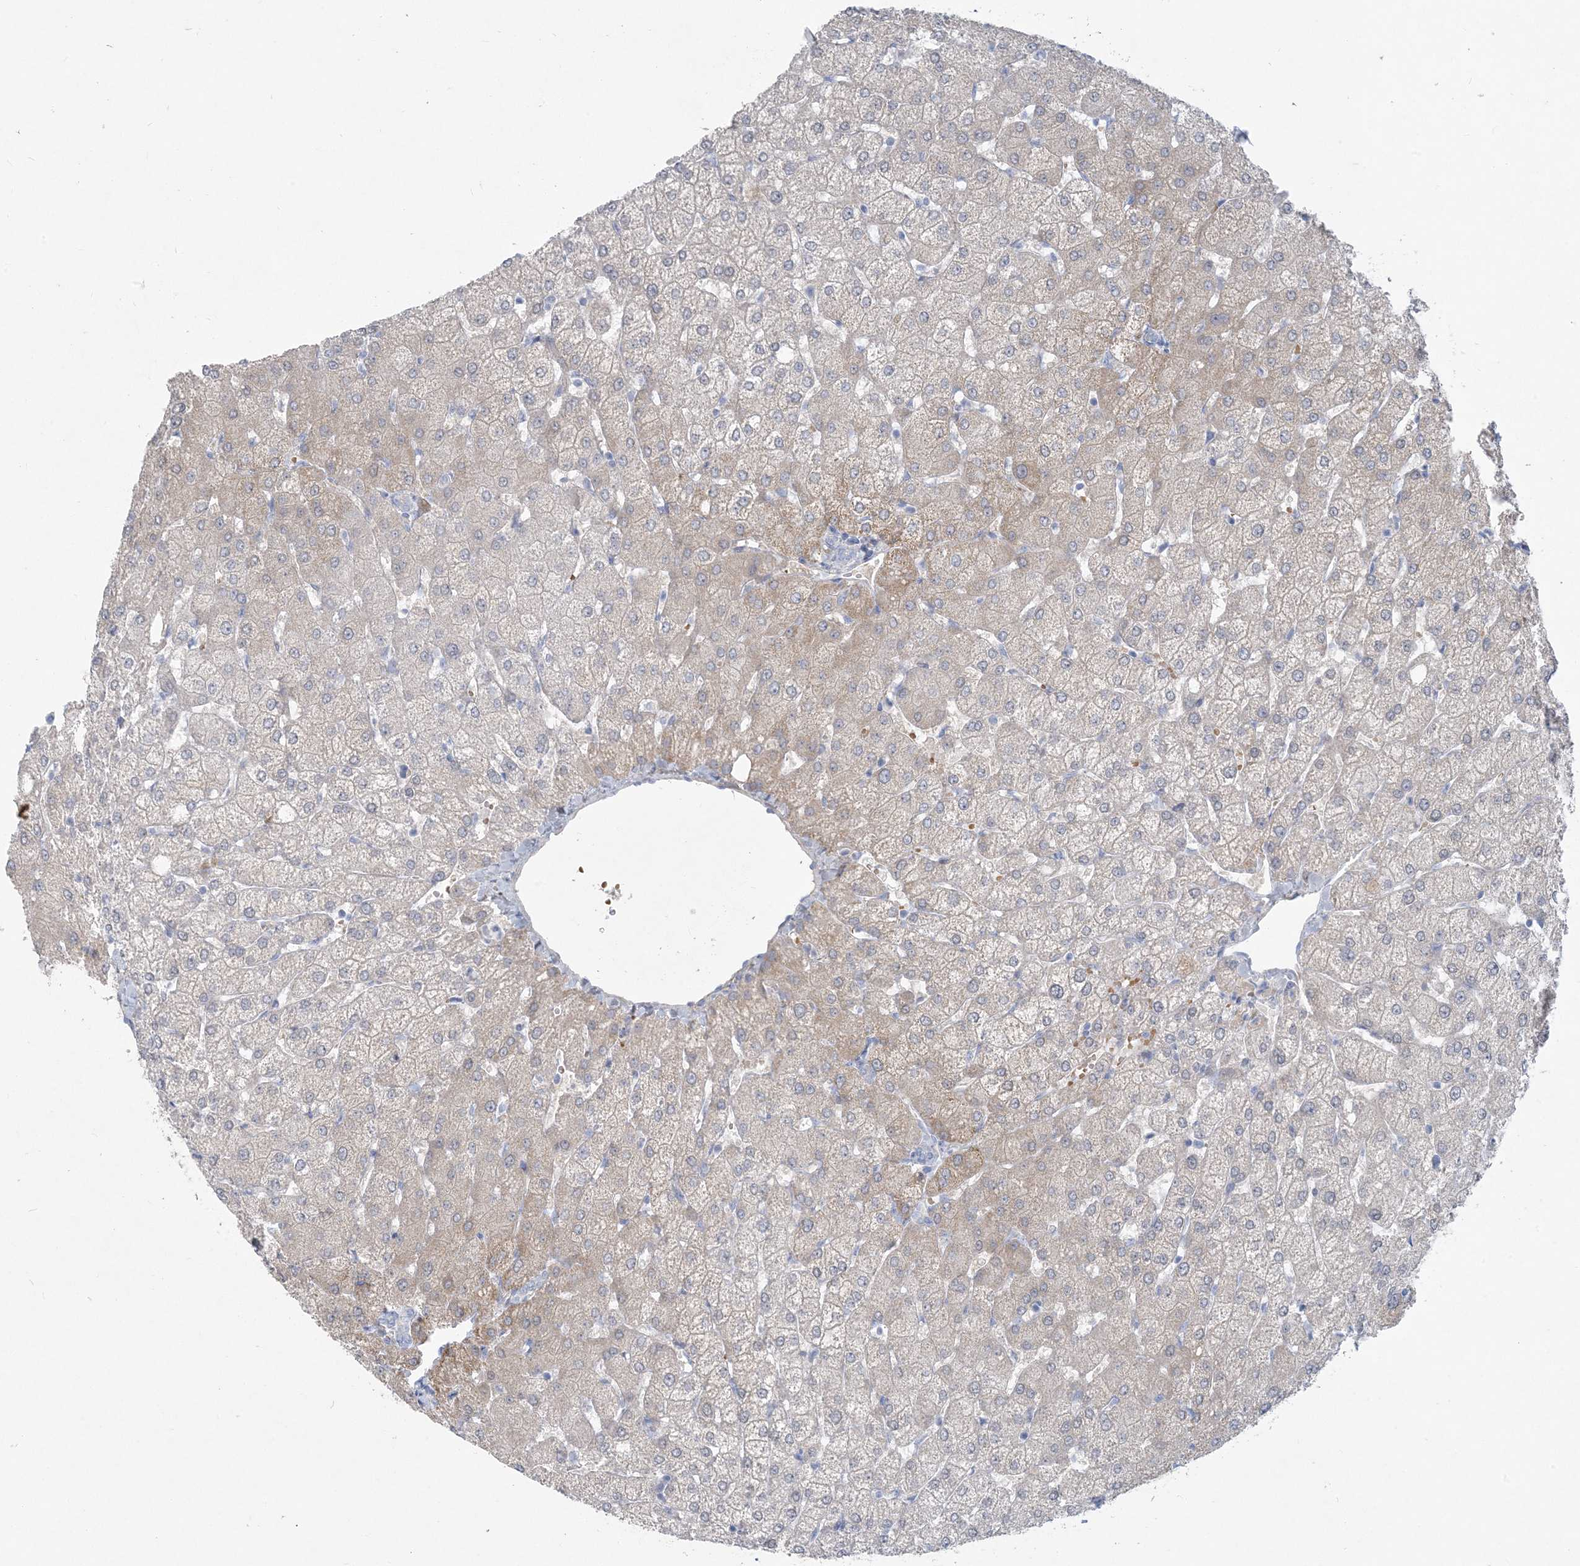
{"staining": {"intensity": "negative", "quantity": "none", "location": "none"}, "tissue": "liver", "cell_type": "Cholangiocytes", "image_type": "normal", "snomed": [{"axis": "morphology", "description": "Normal tissue, NOS"}, {"axis": "topography", "description": "Liver"}], "caption": "Immunohistochemistry of normal human liver exhibits no positivity in cholangiocytes.", "gene": "MOXD1", "patient": {"sex": "female", "age": 54}}